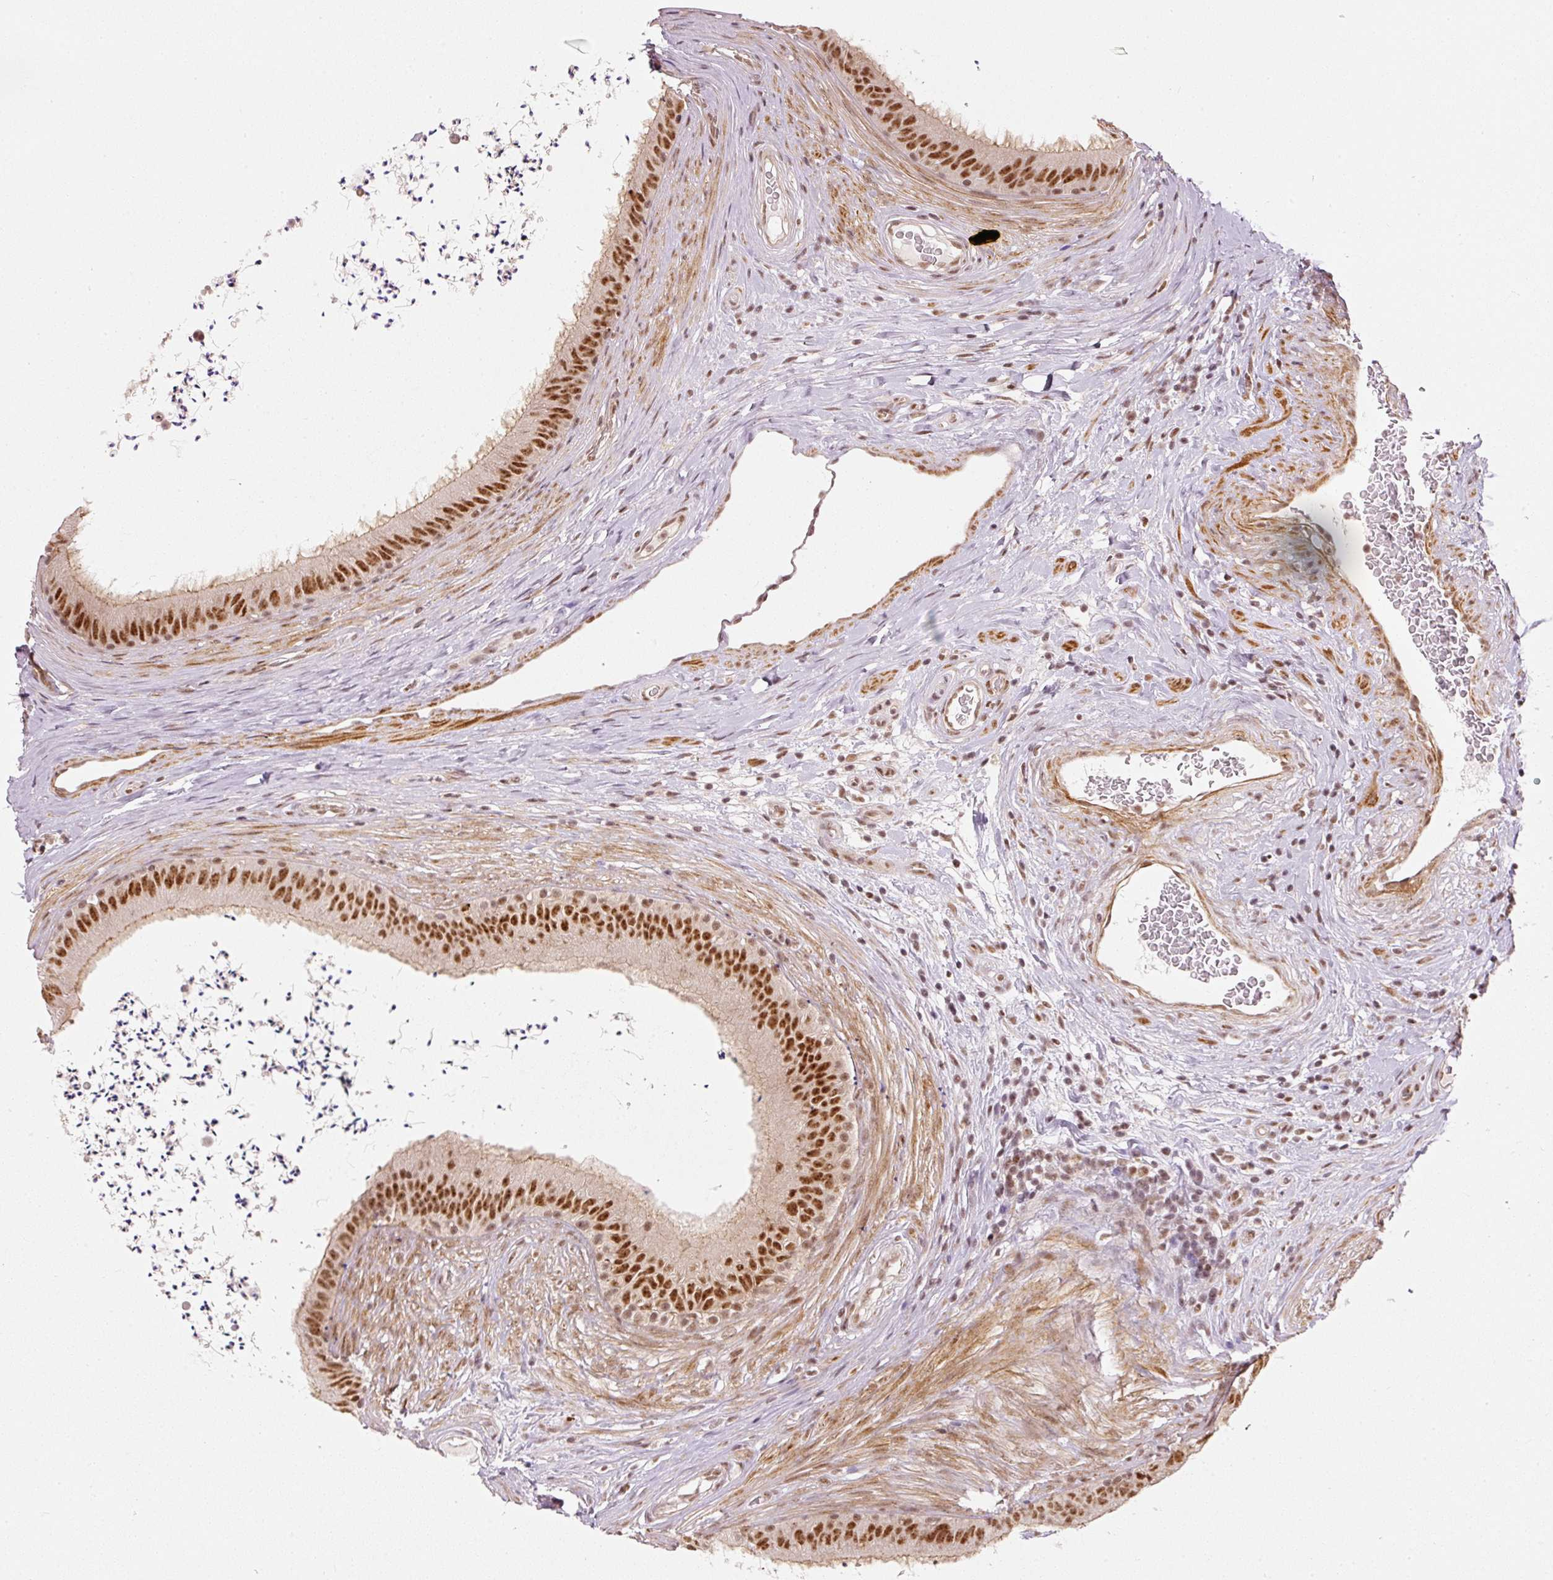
{"staining": {"intensity": "strong", "quantity": ">75%", "location": "nuclear"}, "tissue": "epididymis", "cell_type": "Glandular cells", "image_type": "normal", "snomed": [{"axis": "morphology", "description": "Normal tissue, NOS"}, {"axis": "topography", "description": "Testis"}, {"axis": "topography", "description": "Epididymis"}], "caption": "Immunohistochemical staining of unremarkable epididymis displays strong nuclear protein staining in about >75% of glandular cells.", "gene": "THOC6", "patient": {"sex": "male", "age": 41}}